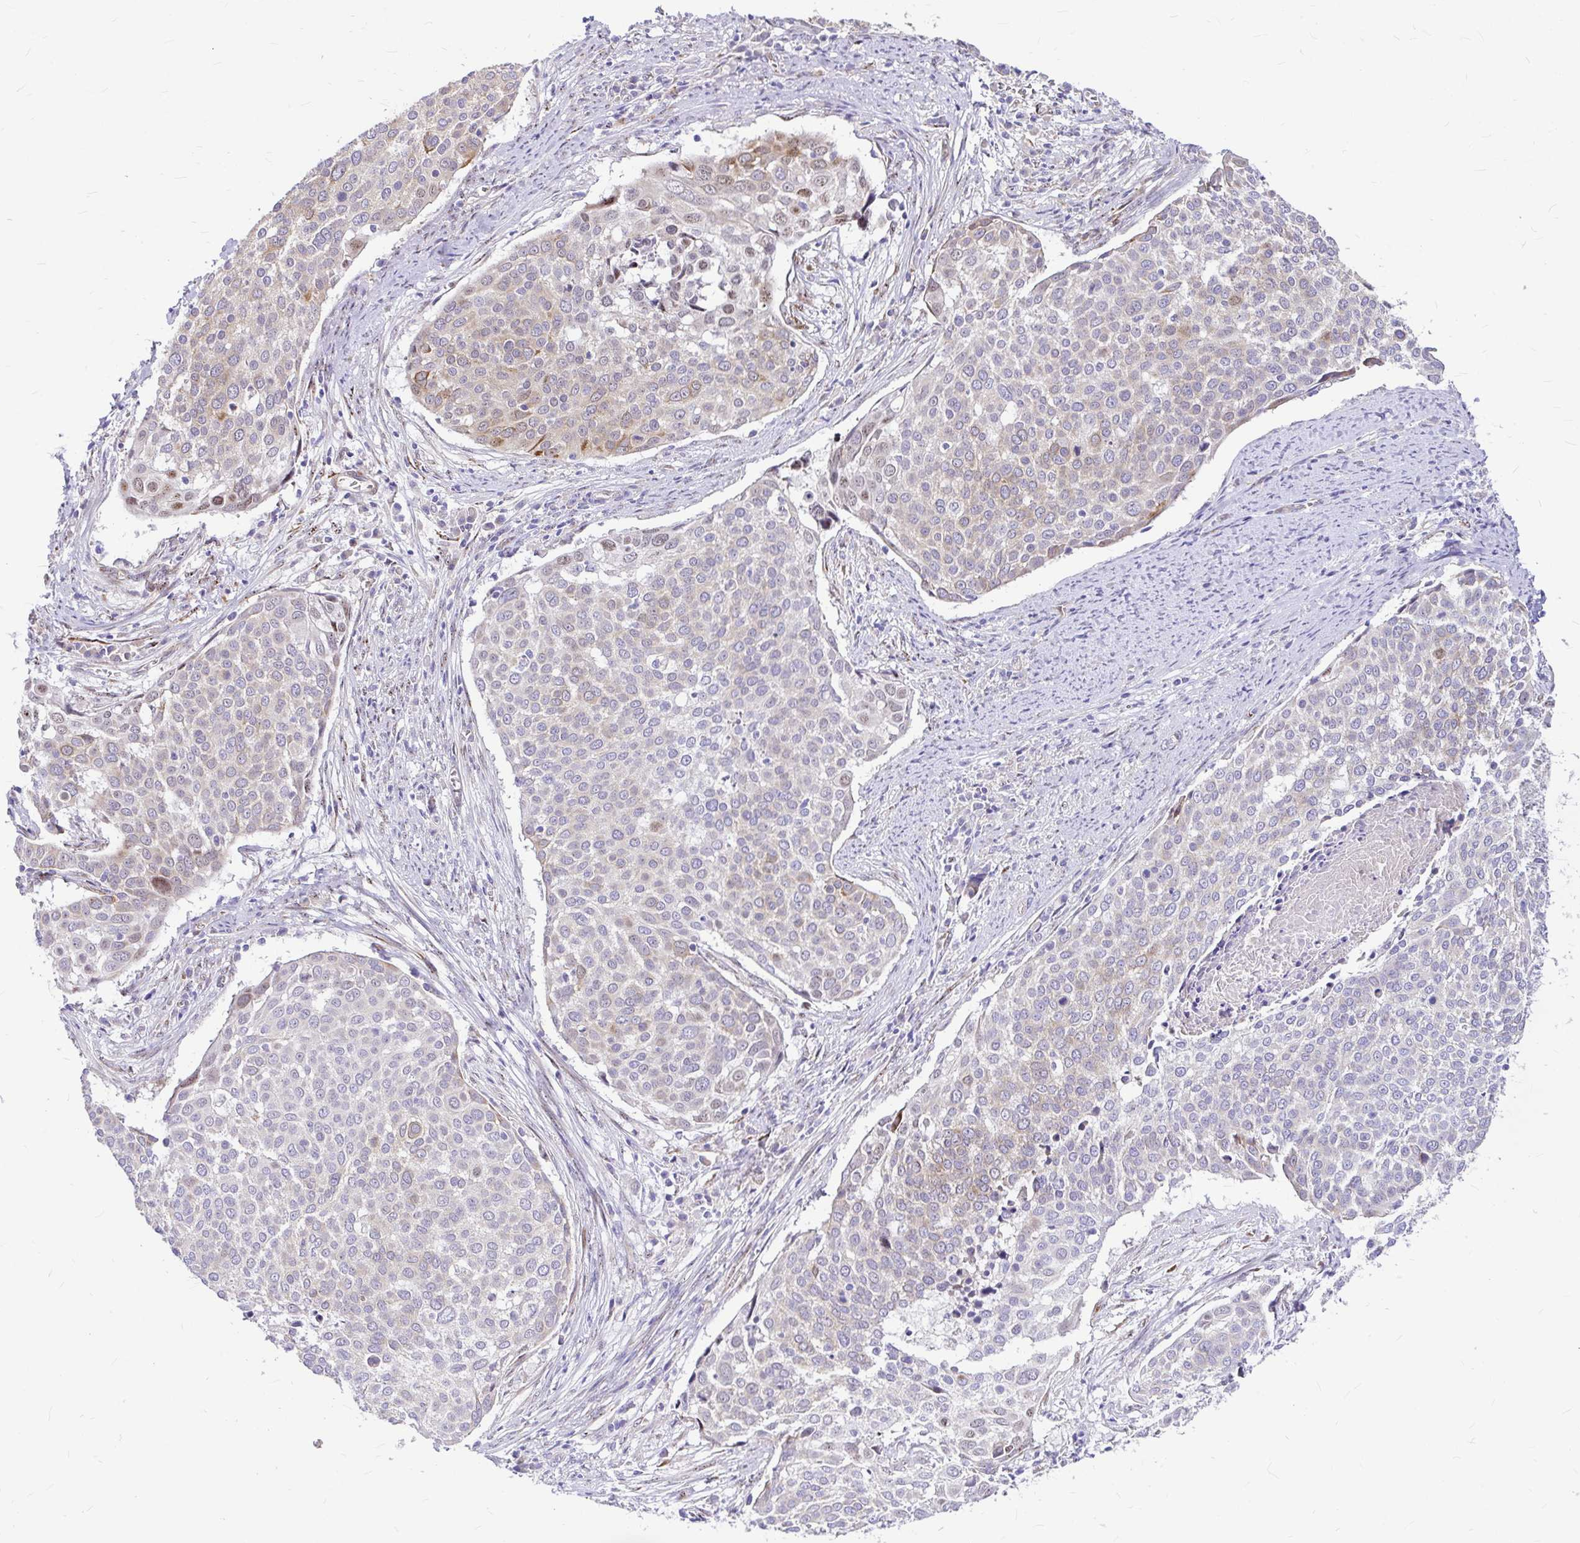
{"staining": {"intensity": "weak", "quantity": "<25%", "location": "cytoplasmic/membranous"}, "tissue": "cervical cancer", "cell_type": "Tumor cells", "image_type": "cancer", "snomed": [{"axis": "morphology", "description": "Squamous cell carcinoma, NOS"}, {"axis": "topography", "description": "Cervix"}], "caption": "An IHC photomicrograph of cervical cancer (squamous cell carcinoma) is shown. There is no staining in tumor cells of cervical cancer (squamous cell carcinoma).", "gene": "GABBR2", "patient": {"sex": "female", "age": 39}}